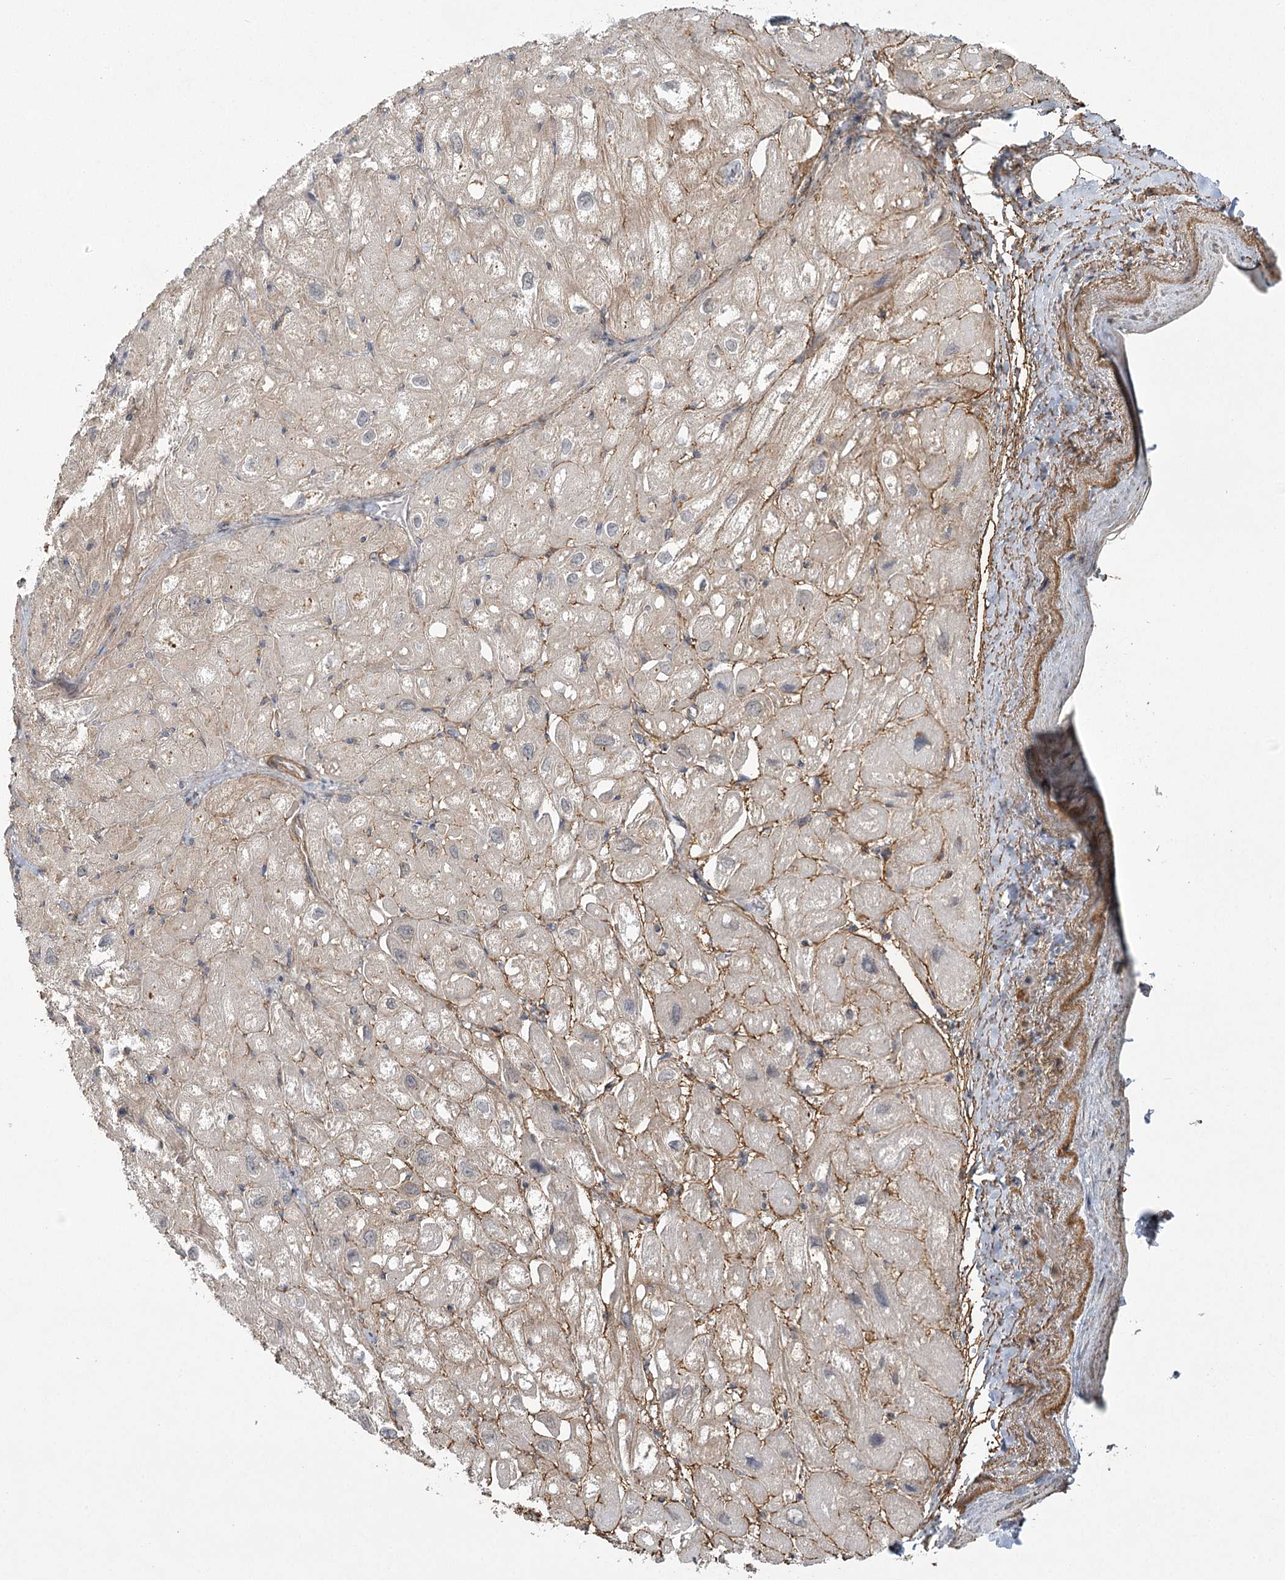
{"staining": {"intensity": "weak", "quantity": "<25%", "location": "cytoplasmic/membranous"}, "tissue": "heart muscle", "cell_type": "Cardiomyocytes", "image_type": "normal", "snomed": [{"axis": "morphology", "description": "Normal tissue, NOS"}, {"axis": "topography", "description": "Heart"}], "caption": "A high-resolution histopathology image shows IHC staining of benign heart muscle, which displays no significant expression in cardiomyocytes.", "gene": "MED28", "patient": {"sex": "male", "age": 50}}